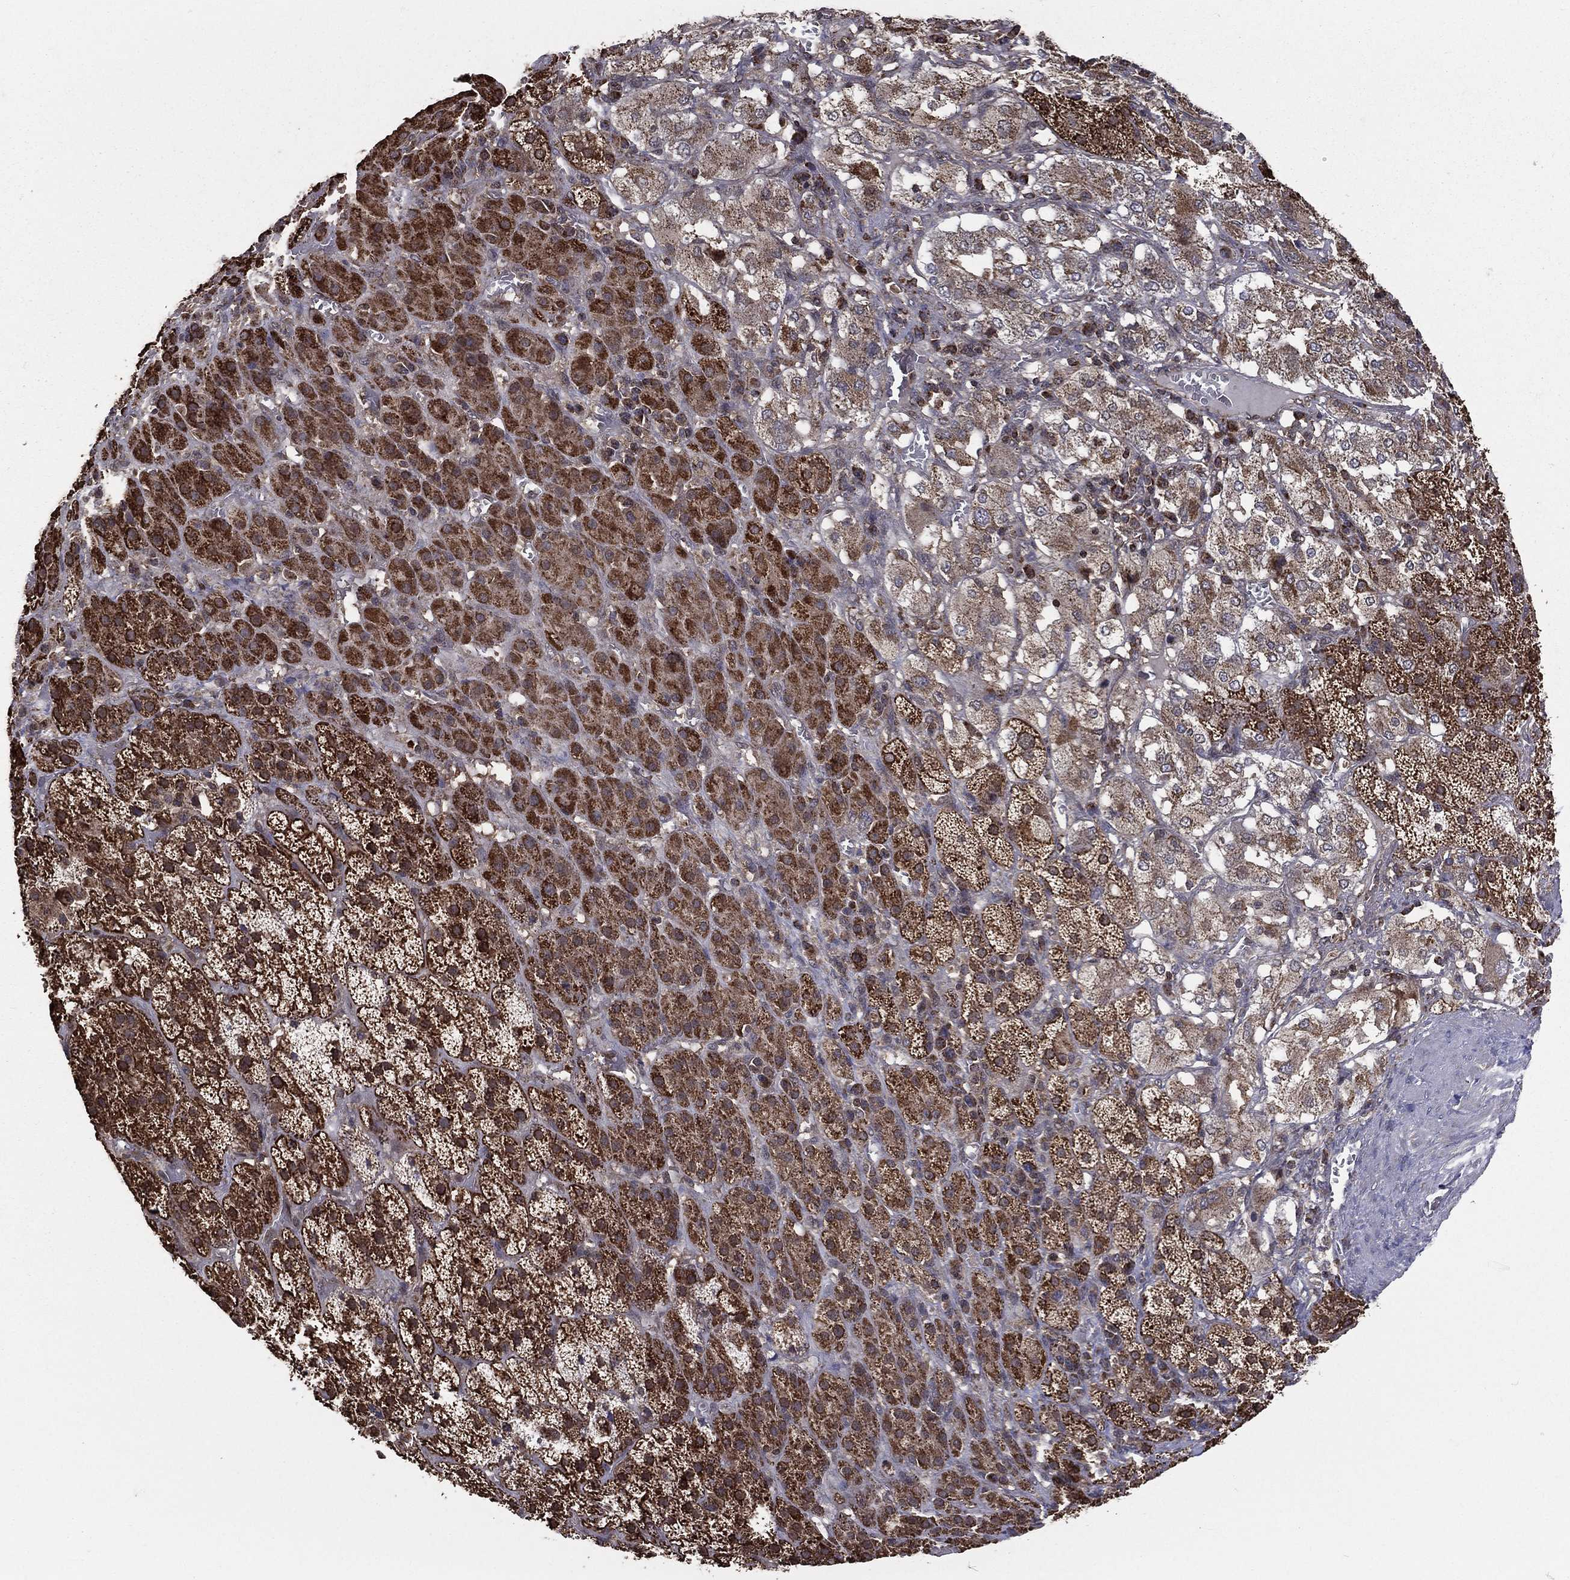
{"staining": {"intensity": "strong", "quantity": "25%-75%", "location": "cytoplasmic/membranous"}, "tissue": "adrenal gland", "cell_type": "Glandular cells", "image_type": "normal", "snomed": [{"axis": "morphology", "description": "Normal tissue, NOS"}, {"axis": "topography", "description": "Adrenal gland"}], "caption": "There is high levels of strong cytoplasmic/membranous positivity in glandular cells of unremarkable adrenal gland, as demonstrated by immunohistochemical staining (brown color).", "gene": "ENSG00000288684", "patient": {"sex": "male", "age": 70}}